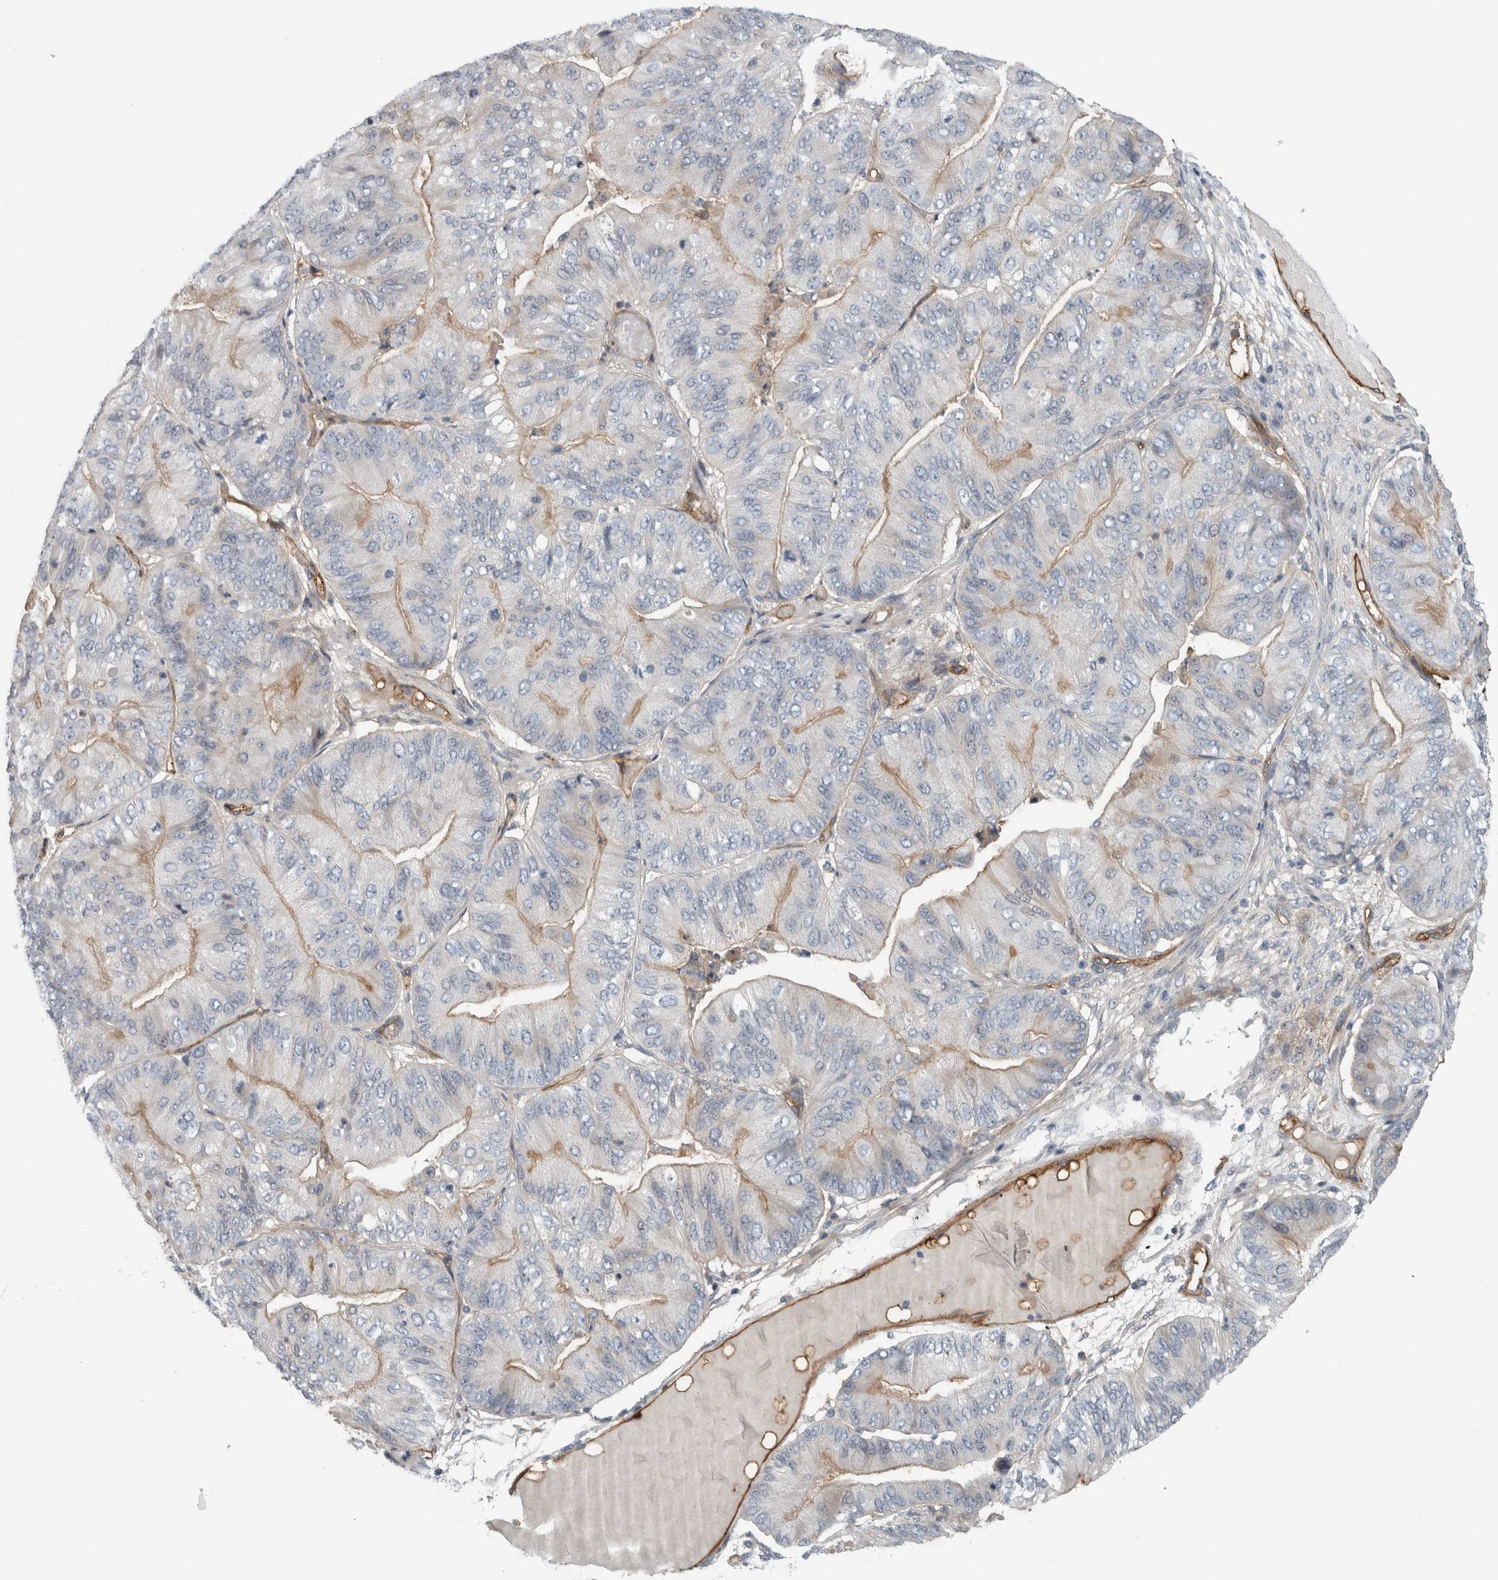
{"staining": {"intensity": "weak", "quantity": "25%-75%", "location": "cytoplasmic/membranous"}, "tissue": "ovarian cancer", "cell_type": "Tumor cells", "image_type": "cancer", "snomed": [{"axis": "morphology", "description": "Cystadenocarcinoma, mucinous, NOS"}, {"axis": "topography", "description": "Ovary"}], "caption": "There is low levels of weak cytoplasmic/membranous positivity in tumor cells of ovarian cancer, as demonstrated by immunohistochemical staining (brown color).", "gene": "CD59", "patient": {"sex": "female", "age": 61}}